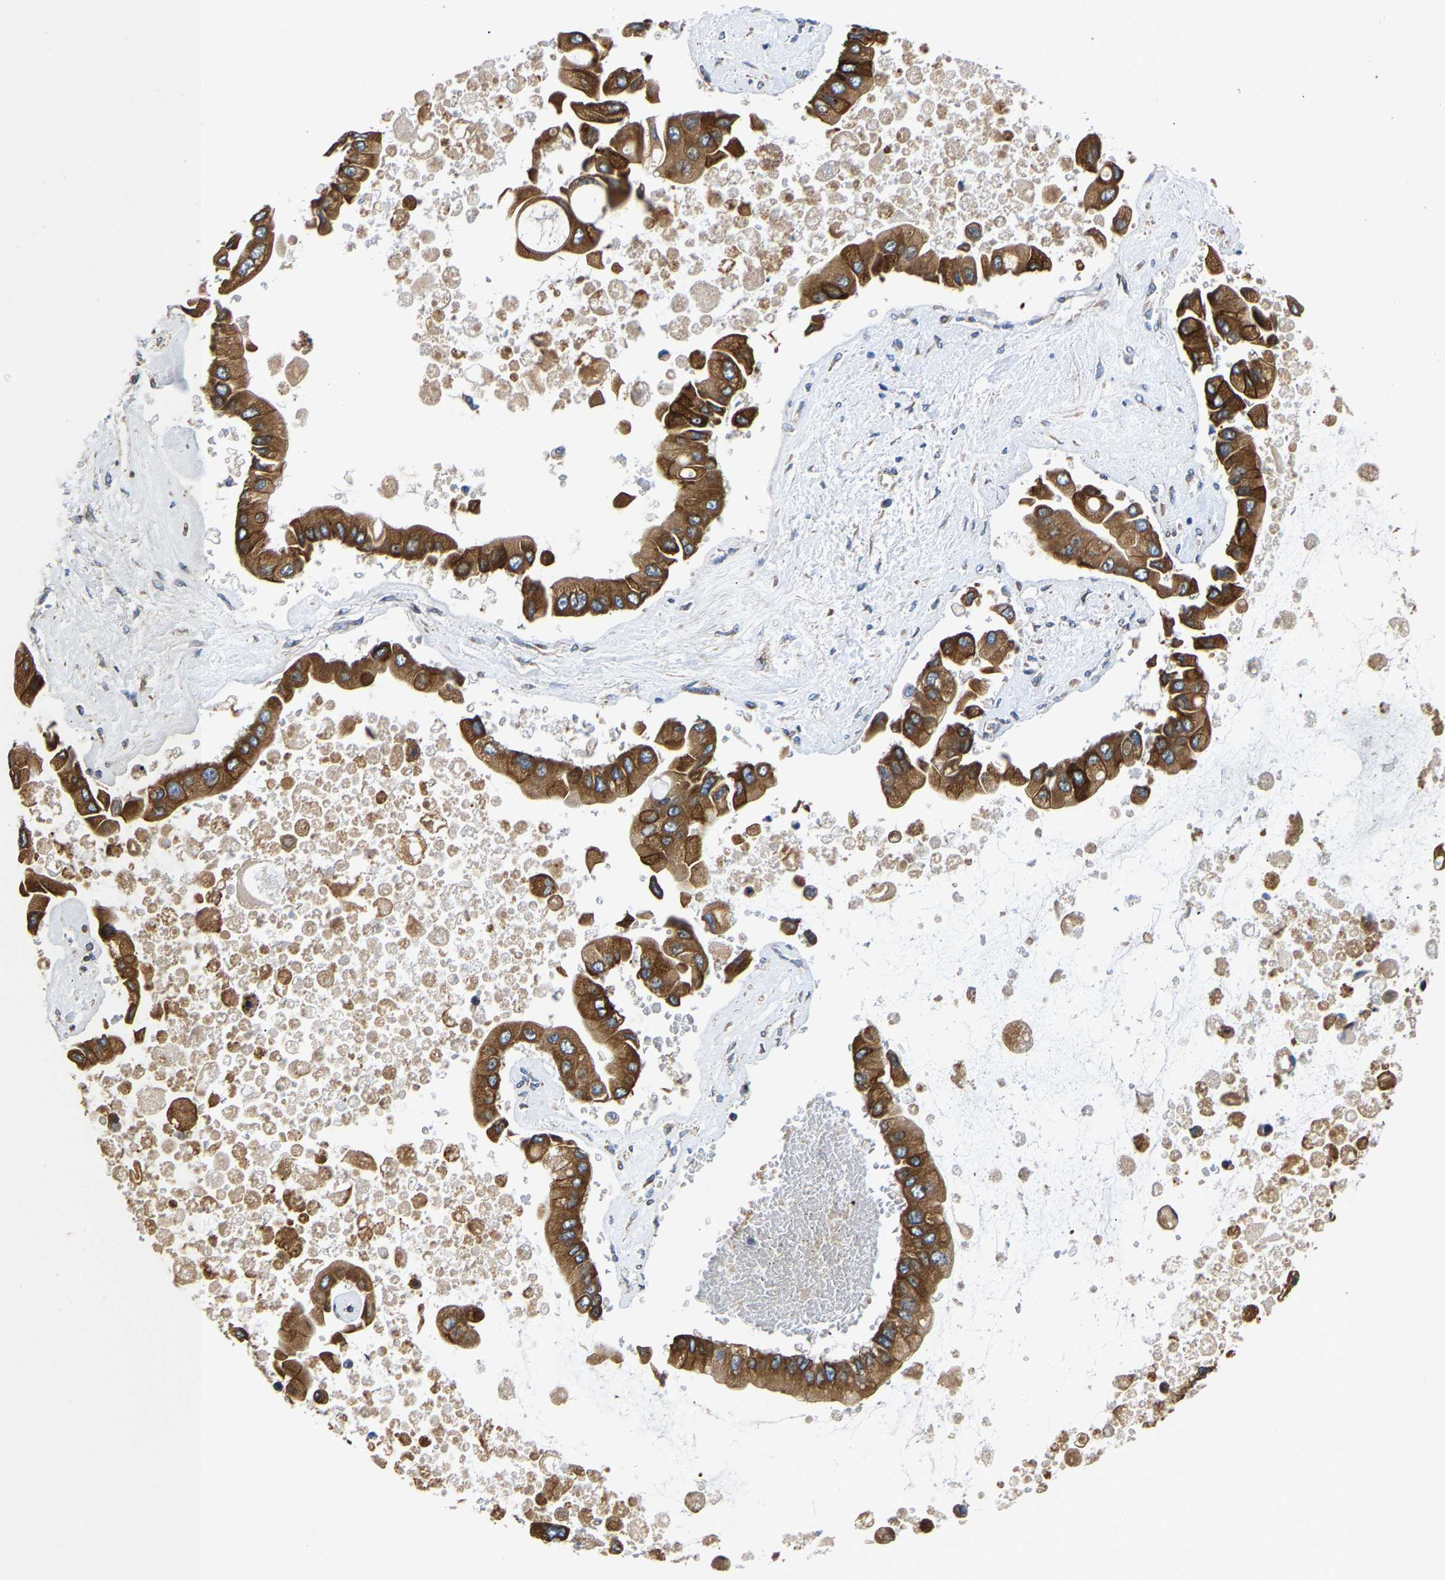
{"staining": {"intensity": "strong", "quantity": ">75%", "location": "cytoplasmic/membranous"}, "tissue": "liver cancer", "cell_type": "Tumor cells", "image_type": "cancer", "snomed": [{"axis": "morphology", "description": "Cholangiocarcinoma"}, {"axis": "topography", "description": "Liver"}], "caption": "Protein expression analysis of liver cancer reveals strong cytoplasmic/membranous positivity in about >75% of tumor cells.", "gene": "ARL6IP5", "patient": {"sex": "male", "age": 50}}